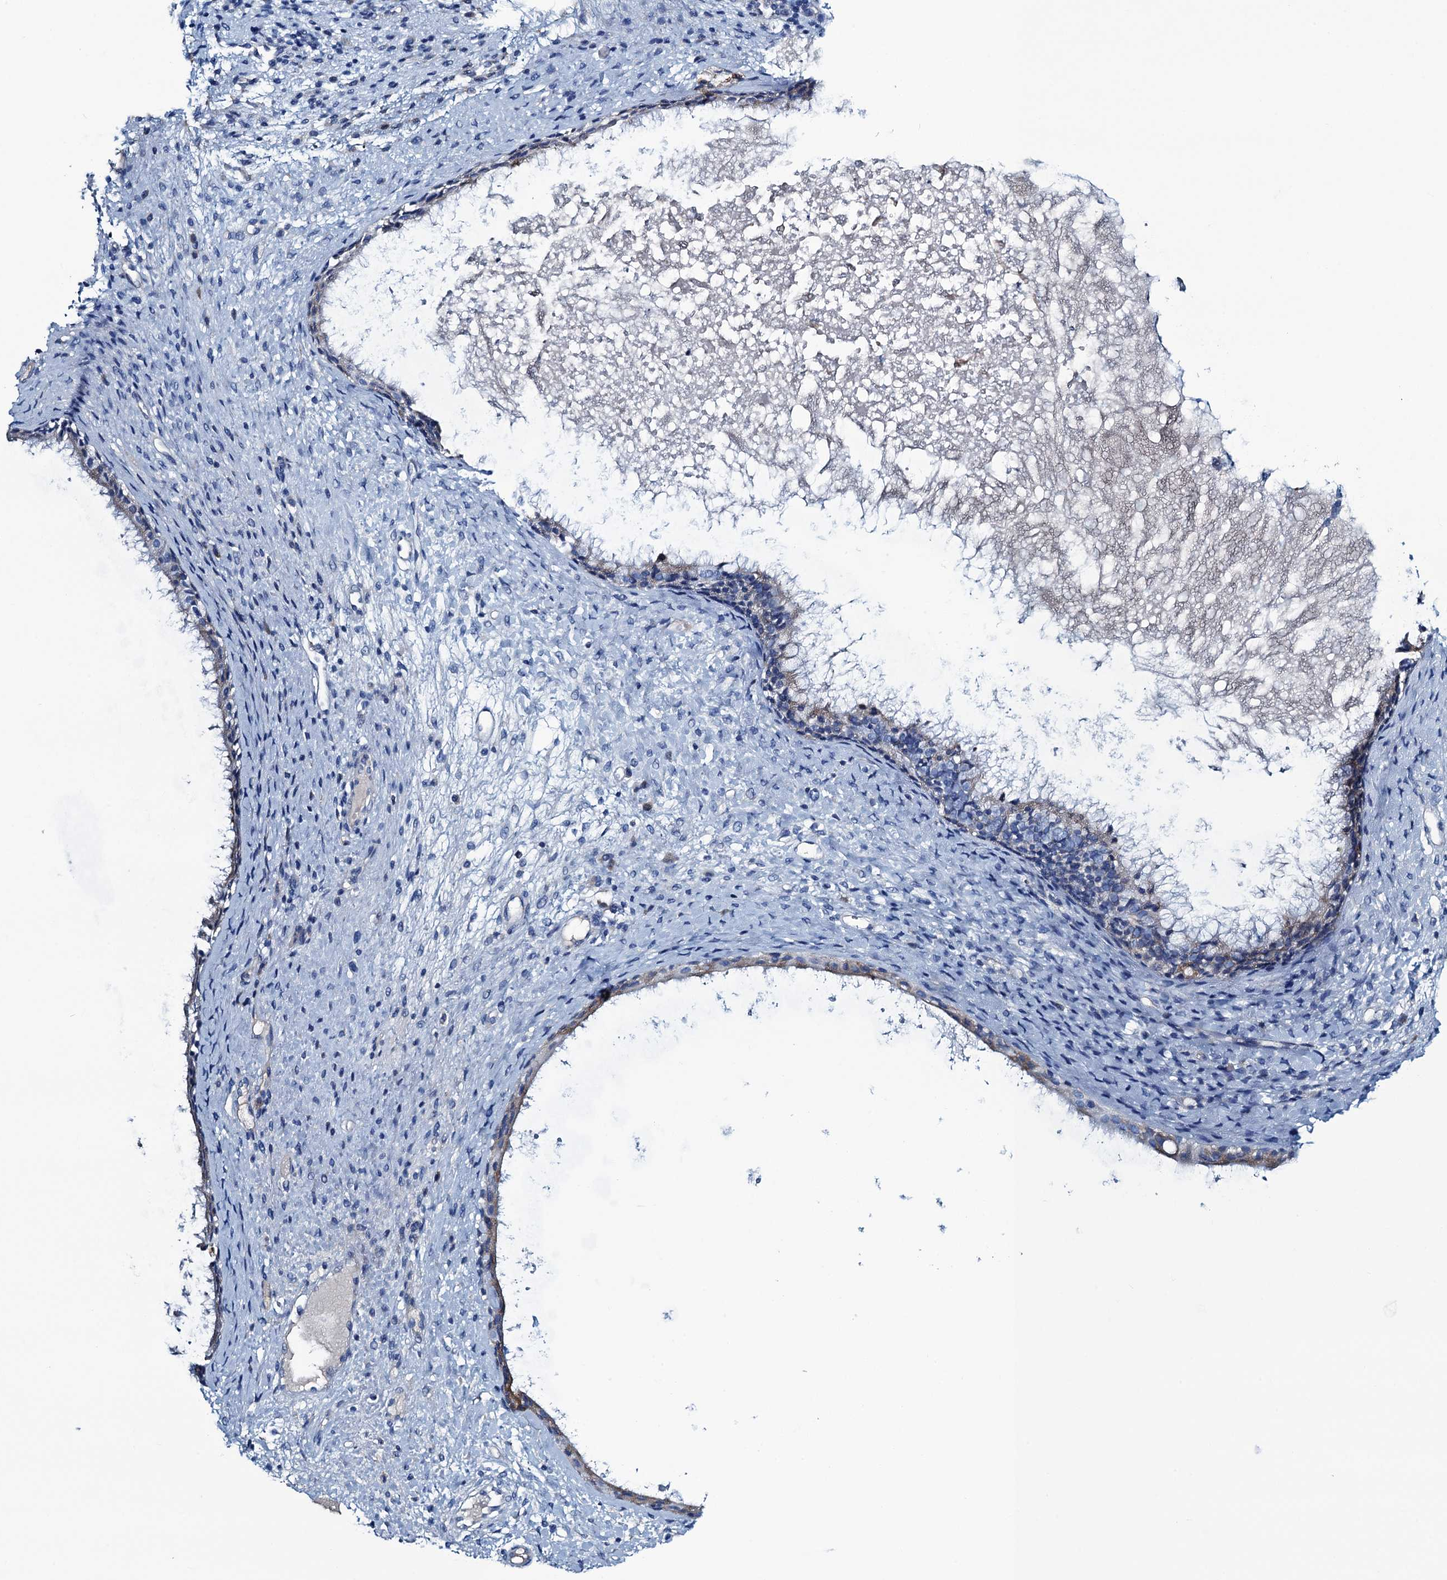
{"staining": {"intensity": "negative", "quantity": "none", "location": "none"}, "tissue": "nasopharynx", "cell_type": "Respiratory epithelial cells", "image_type": "normal", "snomed": [{"axis": "morphology", "description": "Normal tissue, NOS"}, {"axis": "topography", "description": "Nasopharynx"}], "caption": "Immunohistochemistry (IHC) micrograph of unremarkable nasopharynx: nasopharynx stained with DAB shows no significant protein expression in respiratory epithelial cells. (Brightfield microscopy of DAB (3,3'-diaminobenzidine) immunohistochemistry at high magnification).", "gene": "C10orf88", "patient": {"sex": "male", "age": 22}}